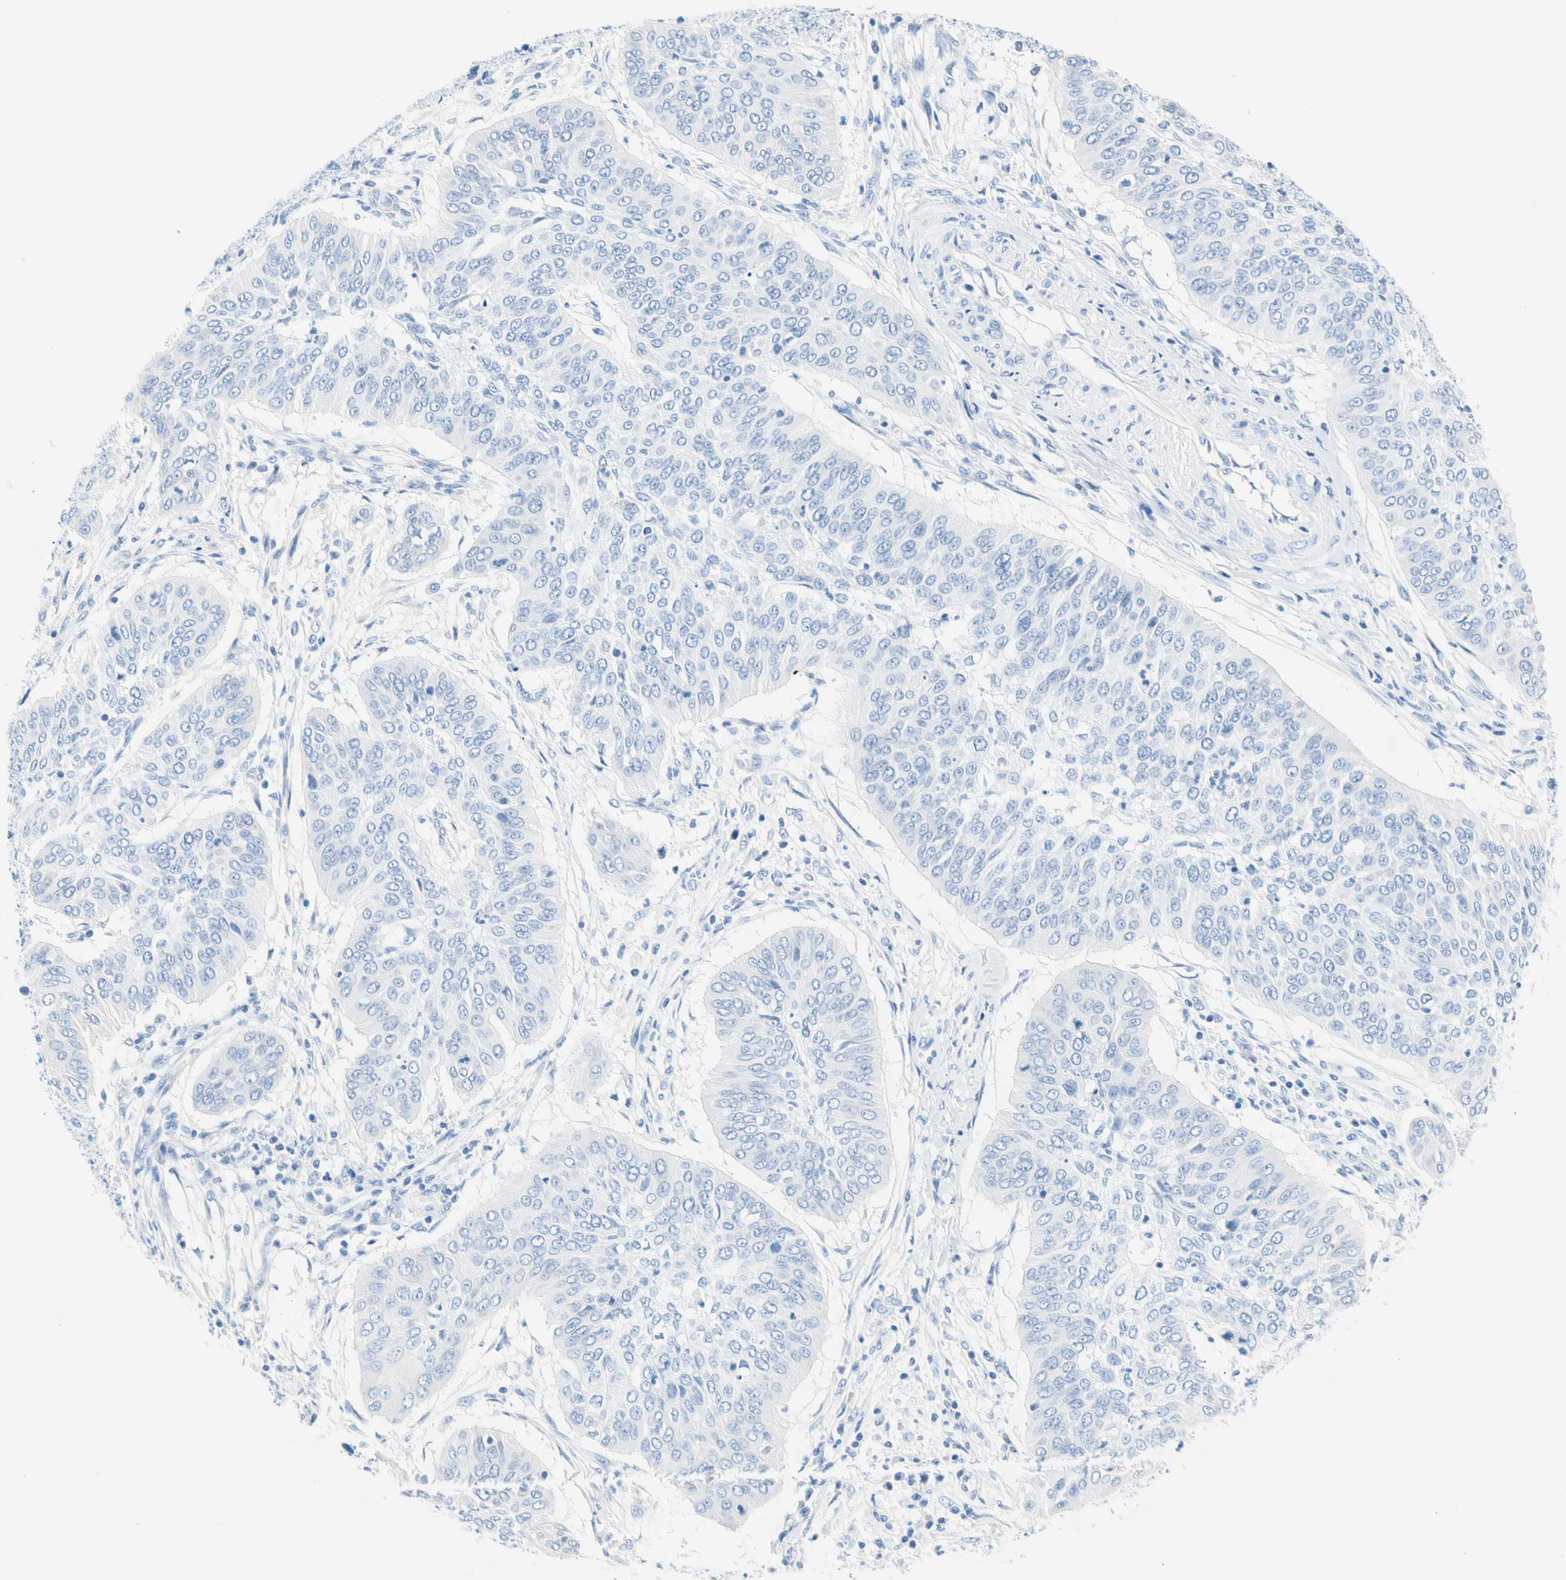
{"staining": {"intensity": "negative", "quantity": "none", "location": "none"}, "tissue": "cervical cancer", "cell_type": "Tumor cells", "image_type": "cancer", "snomed": [{"axis": "morphology", "description": "Normal tissue, NOS"}, {"axis": "morphology", "description": "Squamous cell carcinoma, NOS"}, {"axis": "topography", "description": "Cervix"}], "caption": "Human cervical cancer (squamous cell carcinoma) stained for a protein using IHC shows no staining in tumor cells.", "gene": "CEL", "patient": {"sex": "female", "age": 39}}